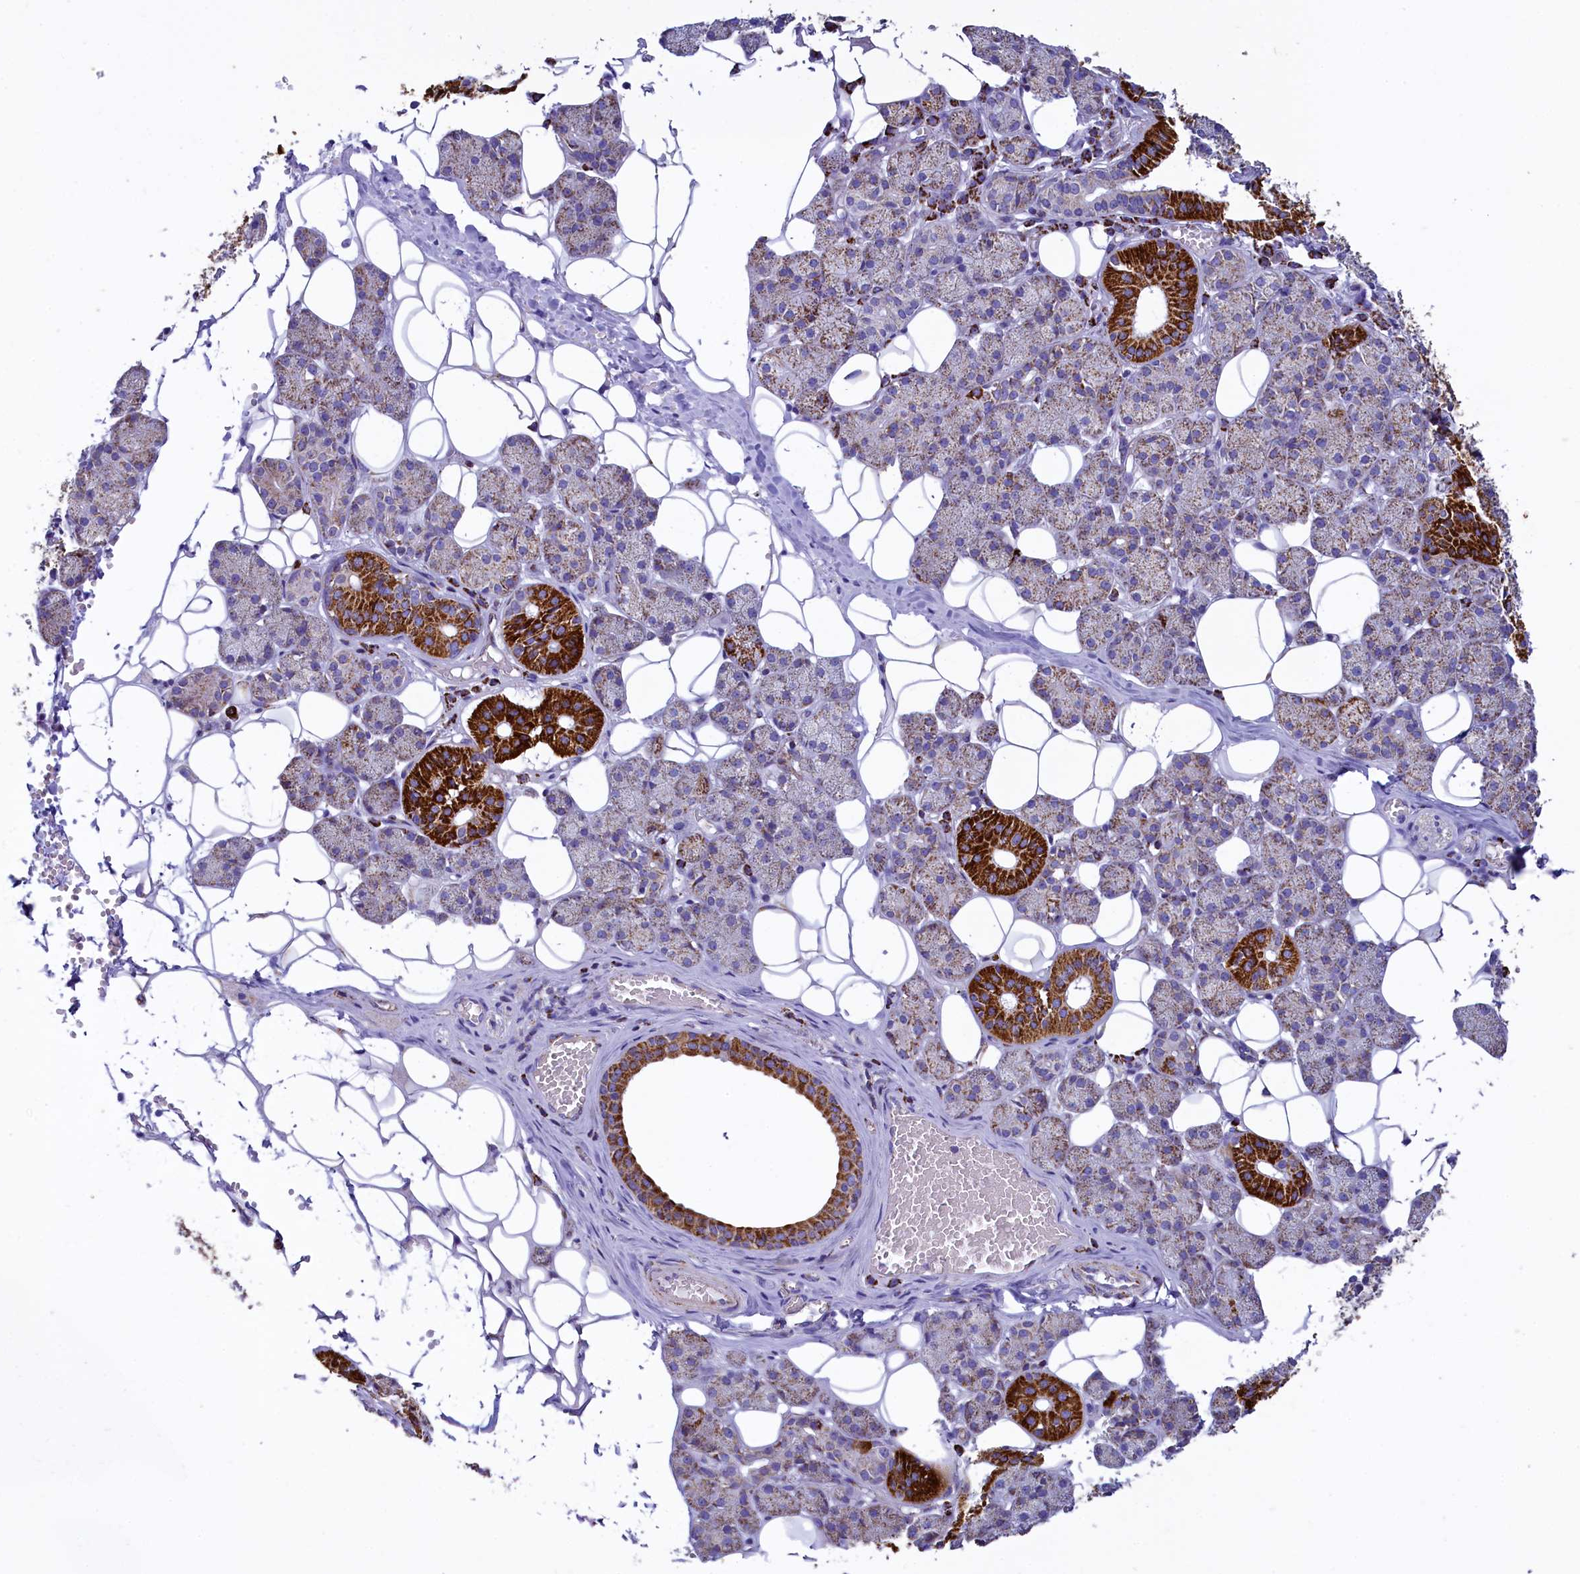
{"staining": {"intensity": "strong", "quantity": "<25%", "location": "cytoplasmic/membranous"}, "tissue": "salivary gland", "cell_type": "Glandular cells", "image_type": "normal", "snomed": [{"axis": "morphology", "description": "Normal tissue, NOS"}, {"axis": "topography", "description": "Salivary gland"}], "caption": "Immunohistochemistry (IHC) micrograph of unremarkable salivary gland stained for a protein (brown), which displays medium levels of strong cytoplasmic/membranous positivity in approximately <25% of glandular cells.", "gene": "IDH3A", "patient": {"sex": "female", "age": 33}}